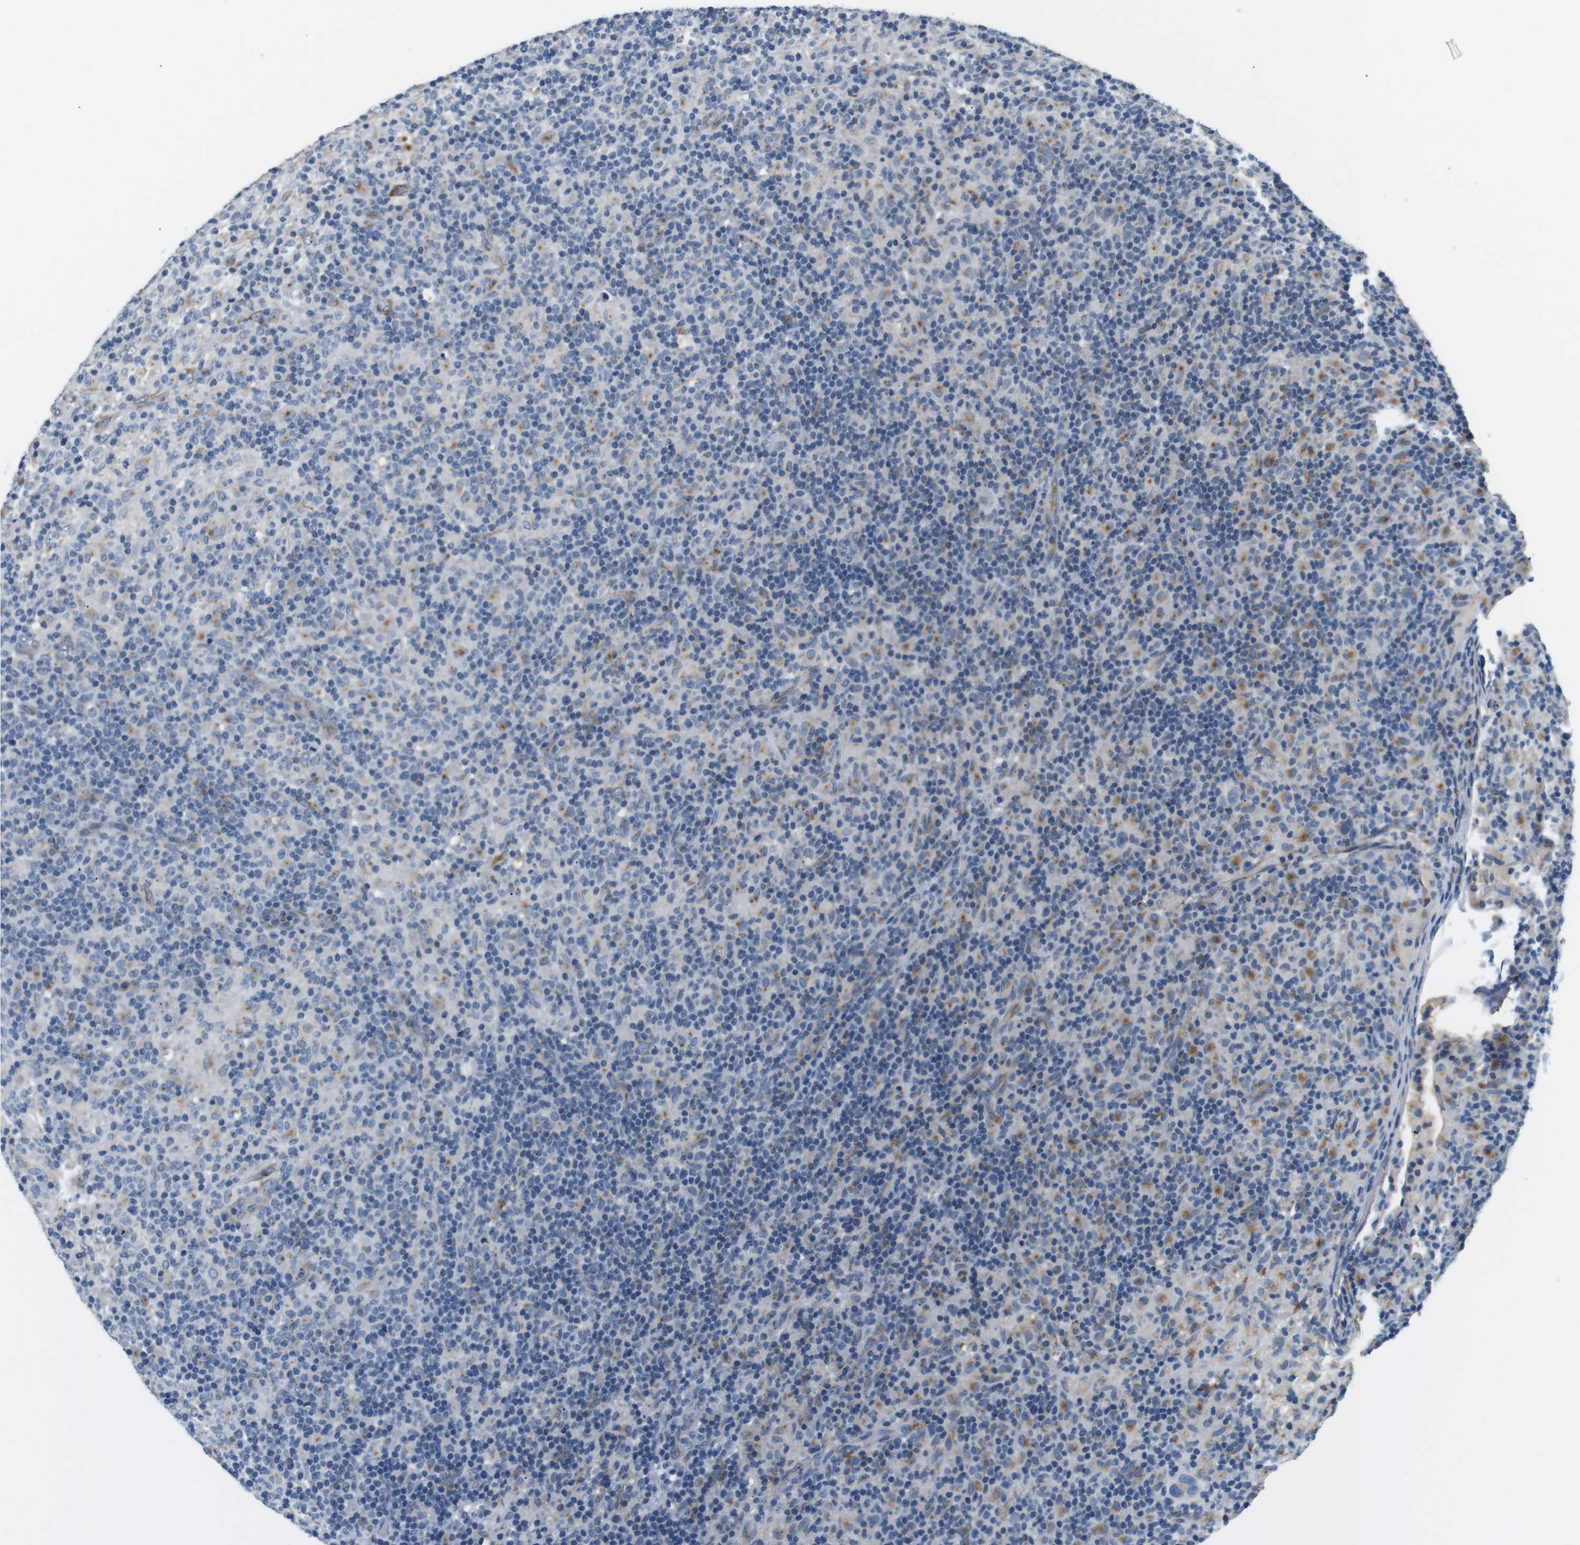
{"staining": {"intensity": "moderate", "quantity": "<25%", "location": "cytoplasmic/membranous"}, "tissue": "lymphoma", "cell_type": "Tumor cells", "image_type": "cancer", "snomed": [{"axis": "morphology", "description": "Hodgkin's disease, NOS"}, {"axis": "topography", "description": "Lymph node"}], "caption": "Immunohistochemistry (IHC) of human Hodgkin's disease displays low levels of moderate cytoplasmic/membranous positivity in about <25% of tumor cells.", "gene": "UNC5CL", "patient": {"sex": "male", "age": 70}}